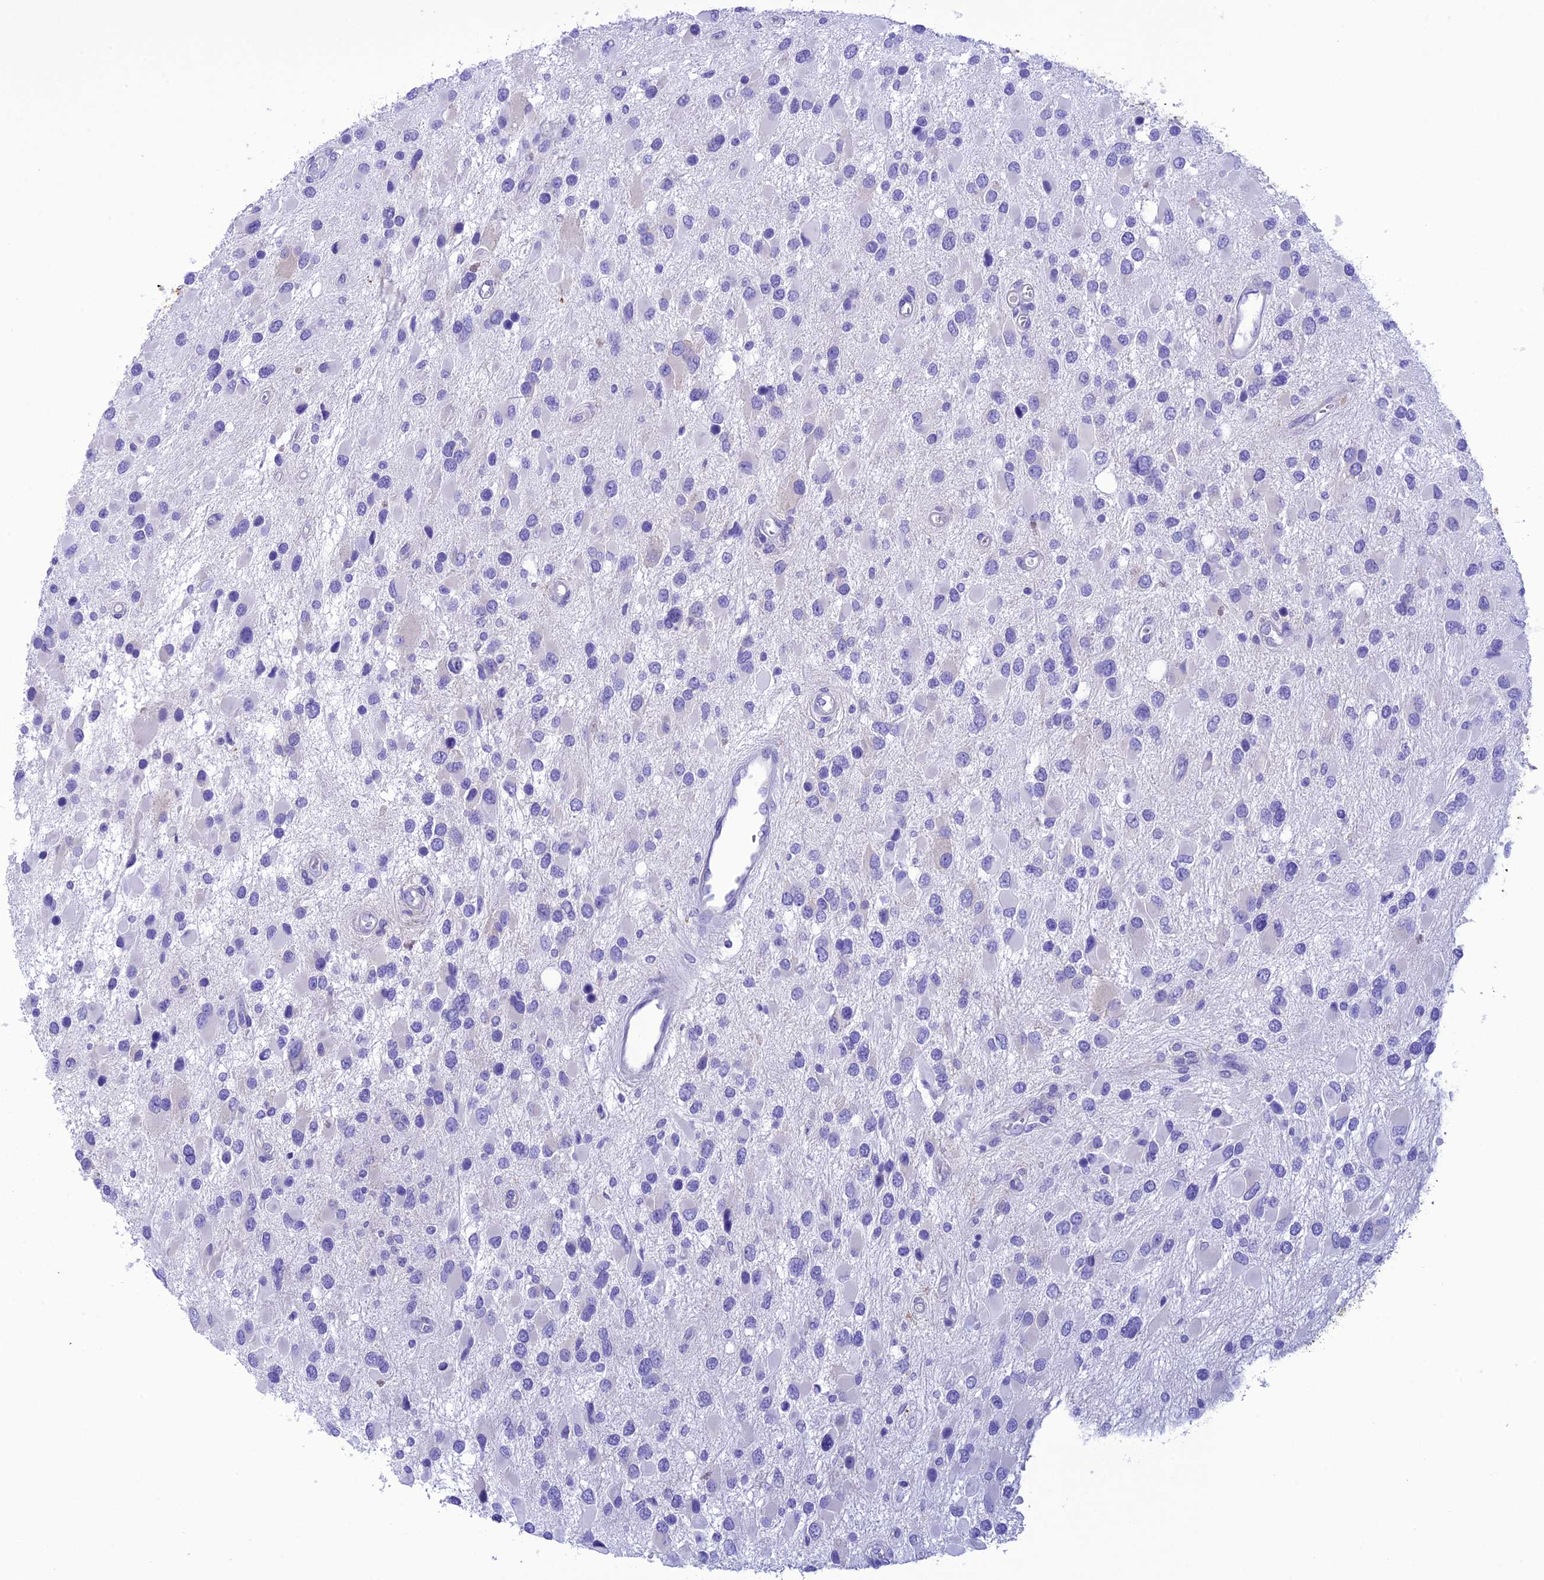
{"staining": {"intensity": "negative", "quantity": "none", "location": "none"}, "tissue": "glioma", "cell_type": "Tumor cells", "image_type": "cancer", "snomed": [{"axis": "morphology", "description": "Glioma, malignant, High grade"}, {"axis": "topography", "description": "Brain"}], "caption": "This is an immunohistochemistry (IHC) image of human malignant high-grade glioma. There is no positivity in tumor cells.", "gene": "VPS52", "patient": {"sex": "male", "age": 53}}